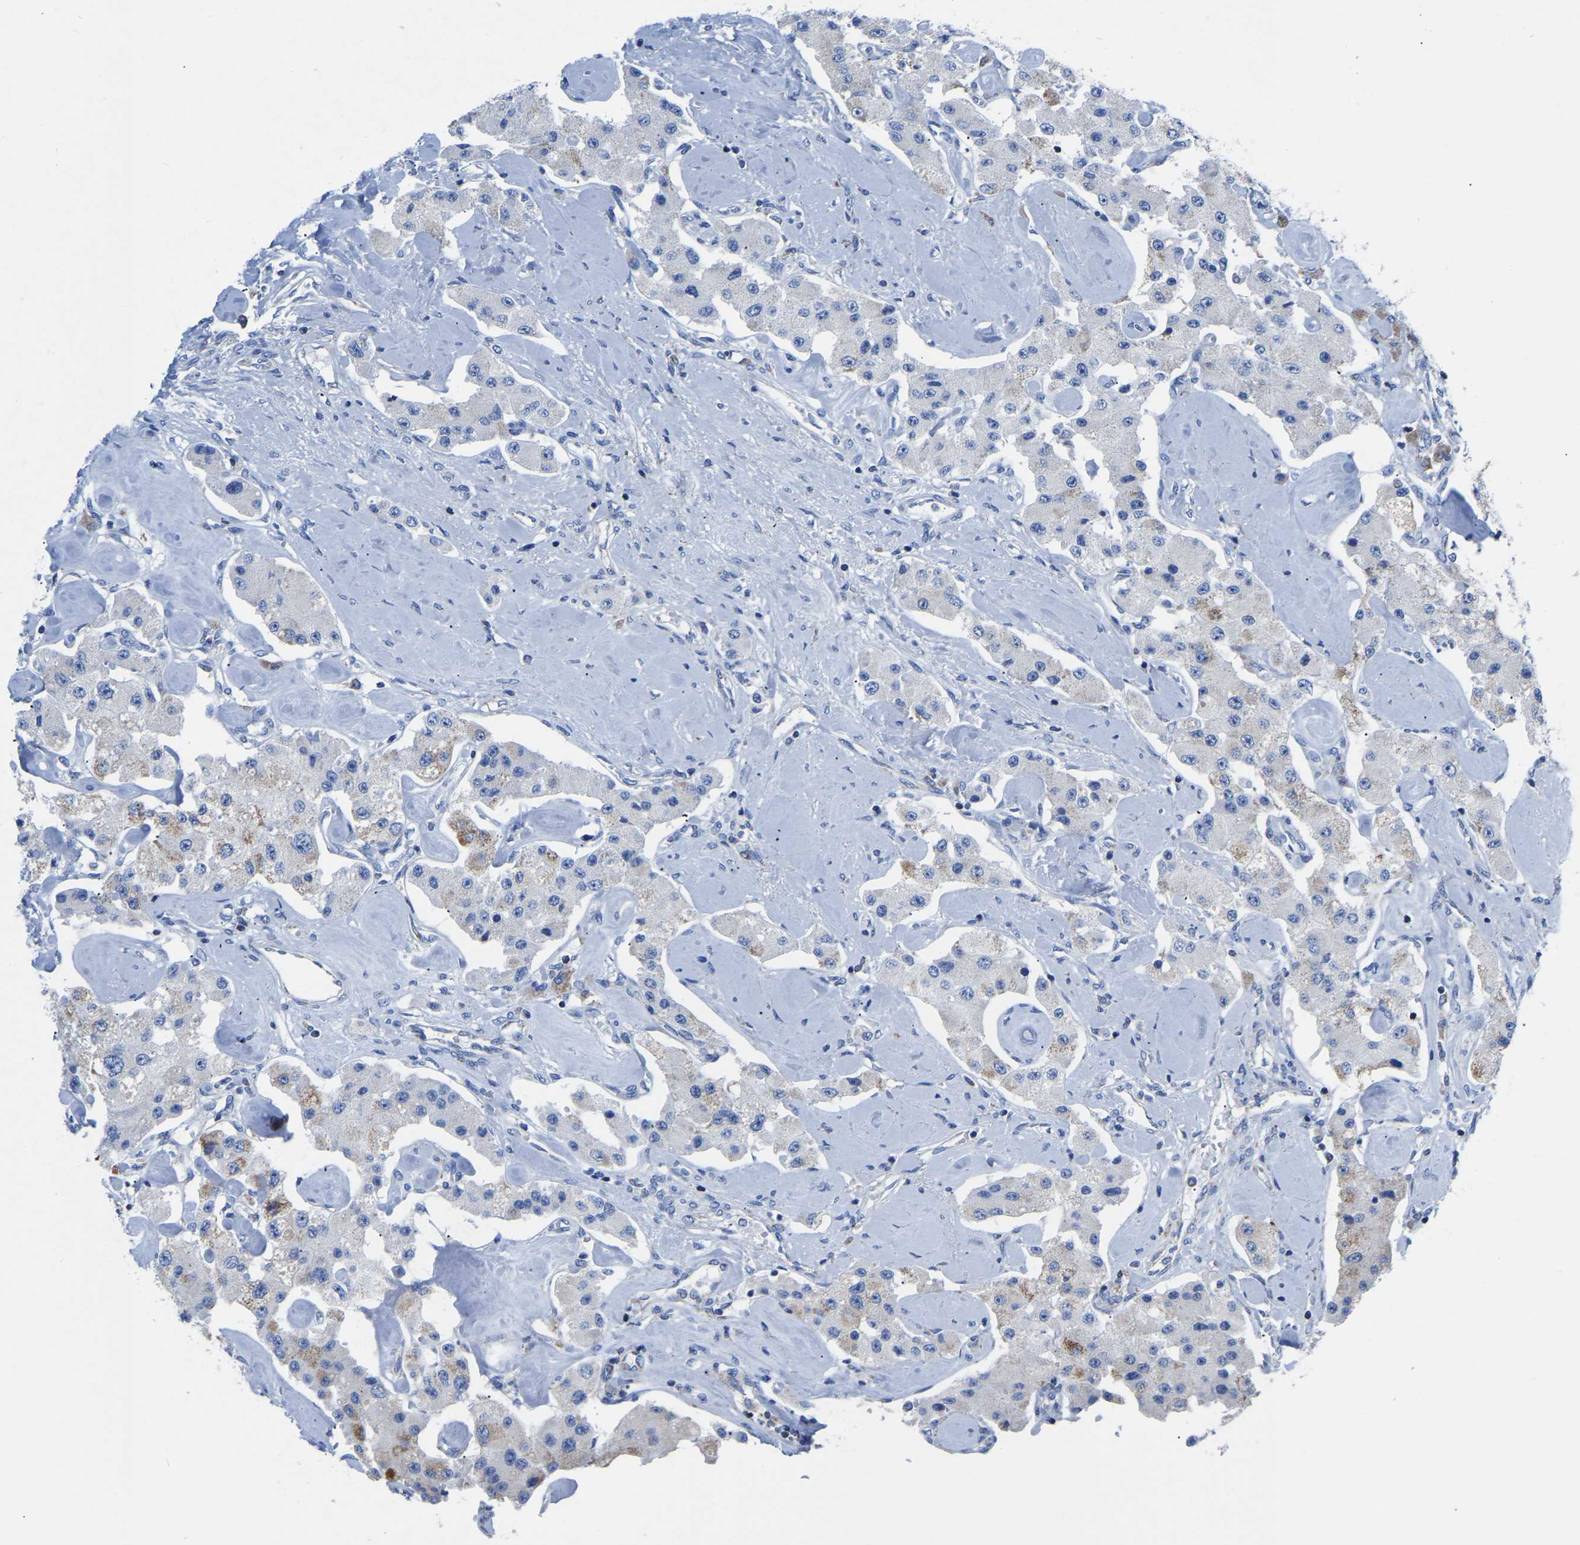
{"staining": {"intensity": "negative", "quantity": "none", "location": "none"}, "tissue": "carcinoid", "cell_type": "Tumor cells", "image_type": "cancer", "snomed": [{"axis": "morphology", "description": "Carcinoid, malignant, NOS"}, {"axis": "topography", "description": "Pancreas"}], "caption": "Immunohistochemistry micrograph of human carcinoid stained for a protein (brown), which demonstrates no expression in tumor cells. (DAB IHC visualized using brightfield microscopy, high magnification).", "gene": "ETFA", "patient": {"sex": "male", "age": 41}}